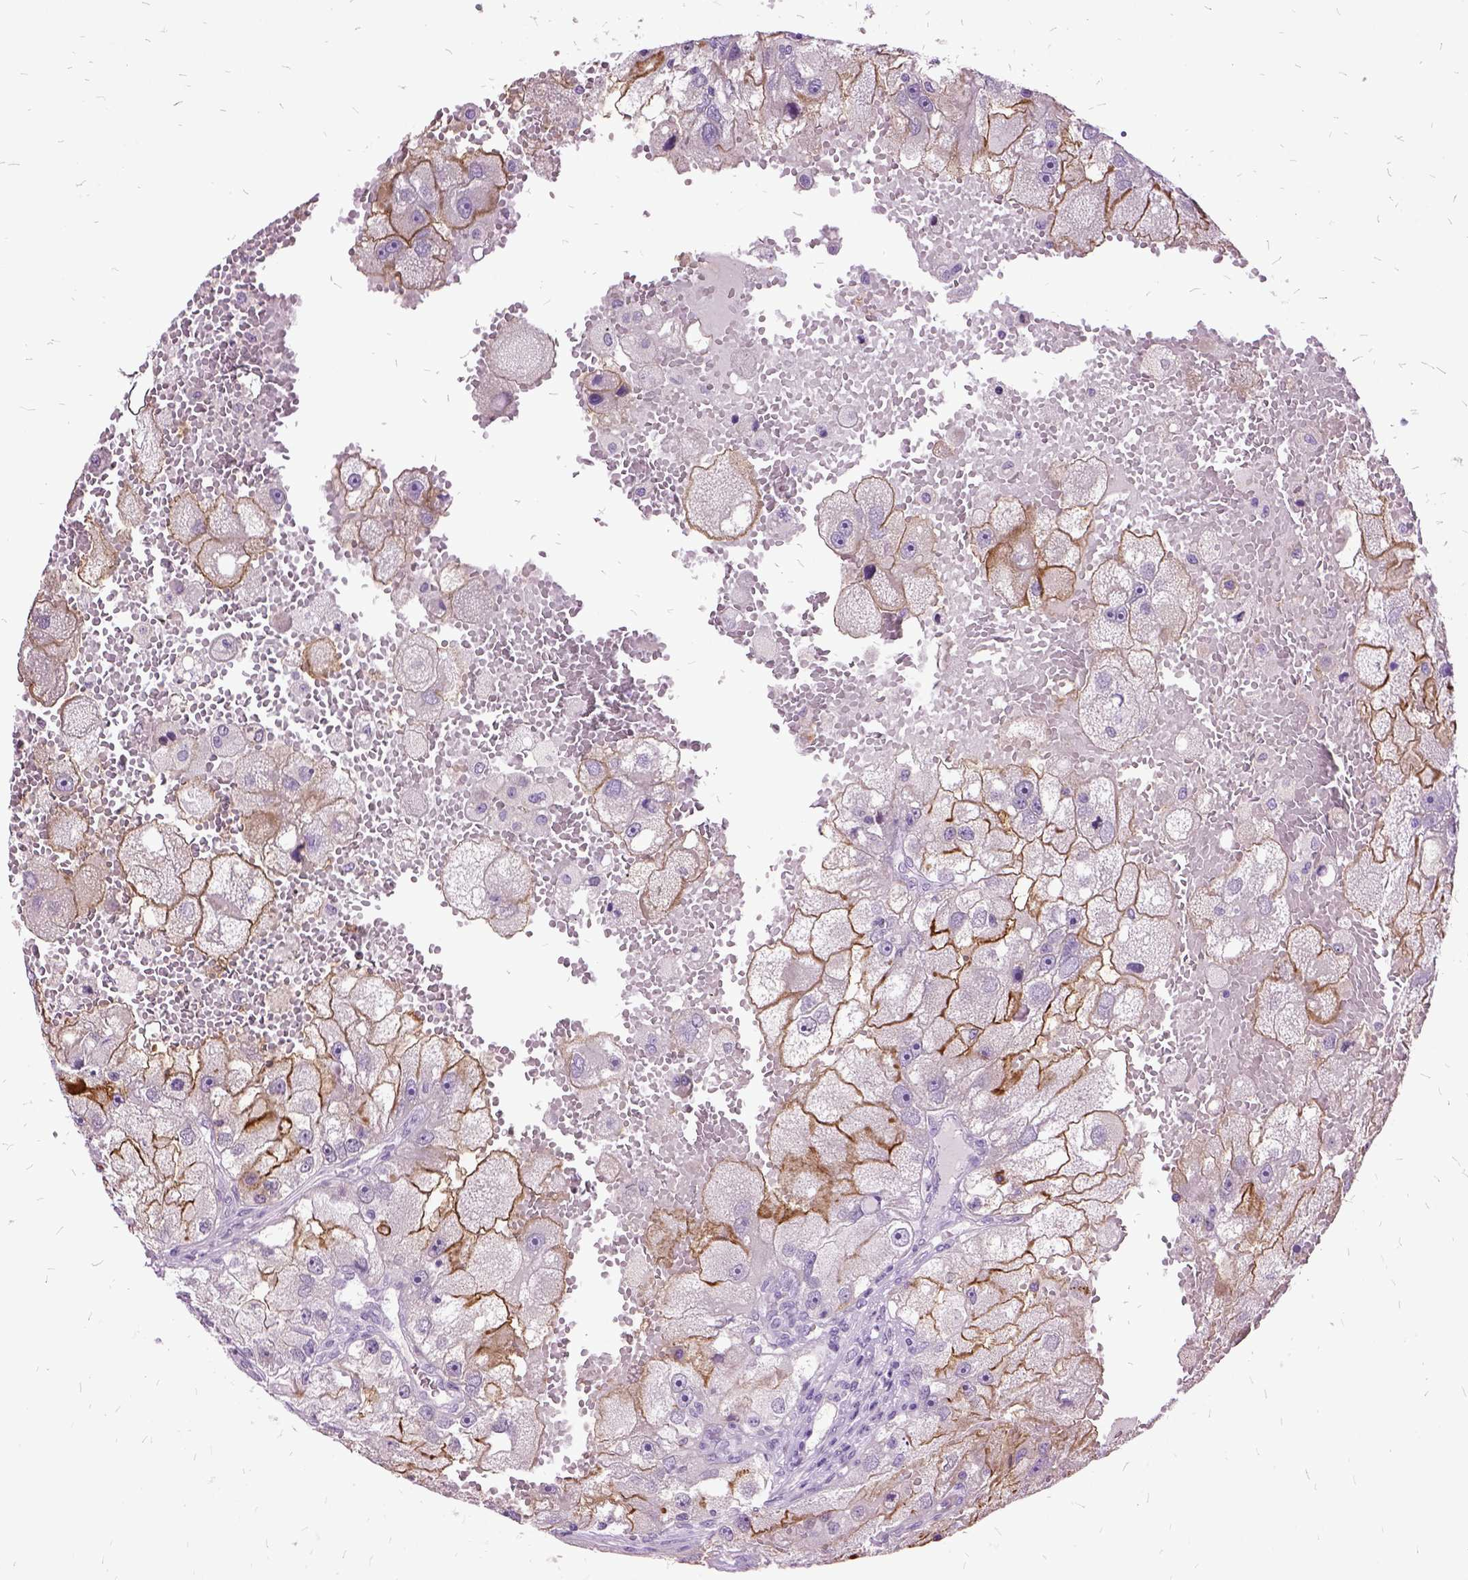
{"staining": {"intensity": "strong", "quantity": ">75%", "location": "cytoplasmic/membranous"}, "tissue": "renal cancer", "cell_type": "Tumor cells", "image_type": "cancer", "snomed": [{"axis": "morphology", "description": "Adenocarcinoma, NOS"}, {"axis": "topography", "description": "Kidney"}], "caption": "This histopathology image demonstrates immunohistochemistry (IHC) staining of renal adenocarcinoma, with high strong cytoplasmic/membranous positivity in approximately >75% of tumor cells.", "gene": "MME", "patient": {"sex": "male", "age": 63}}